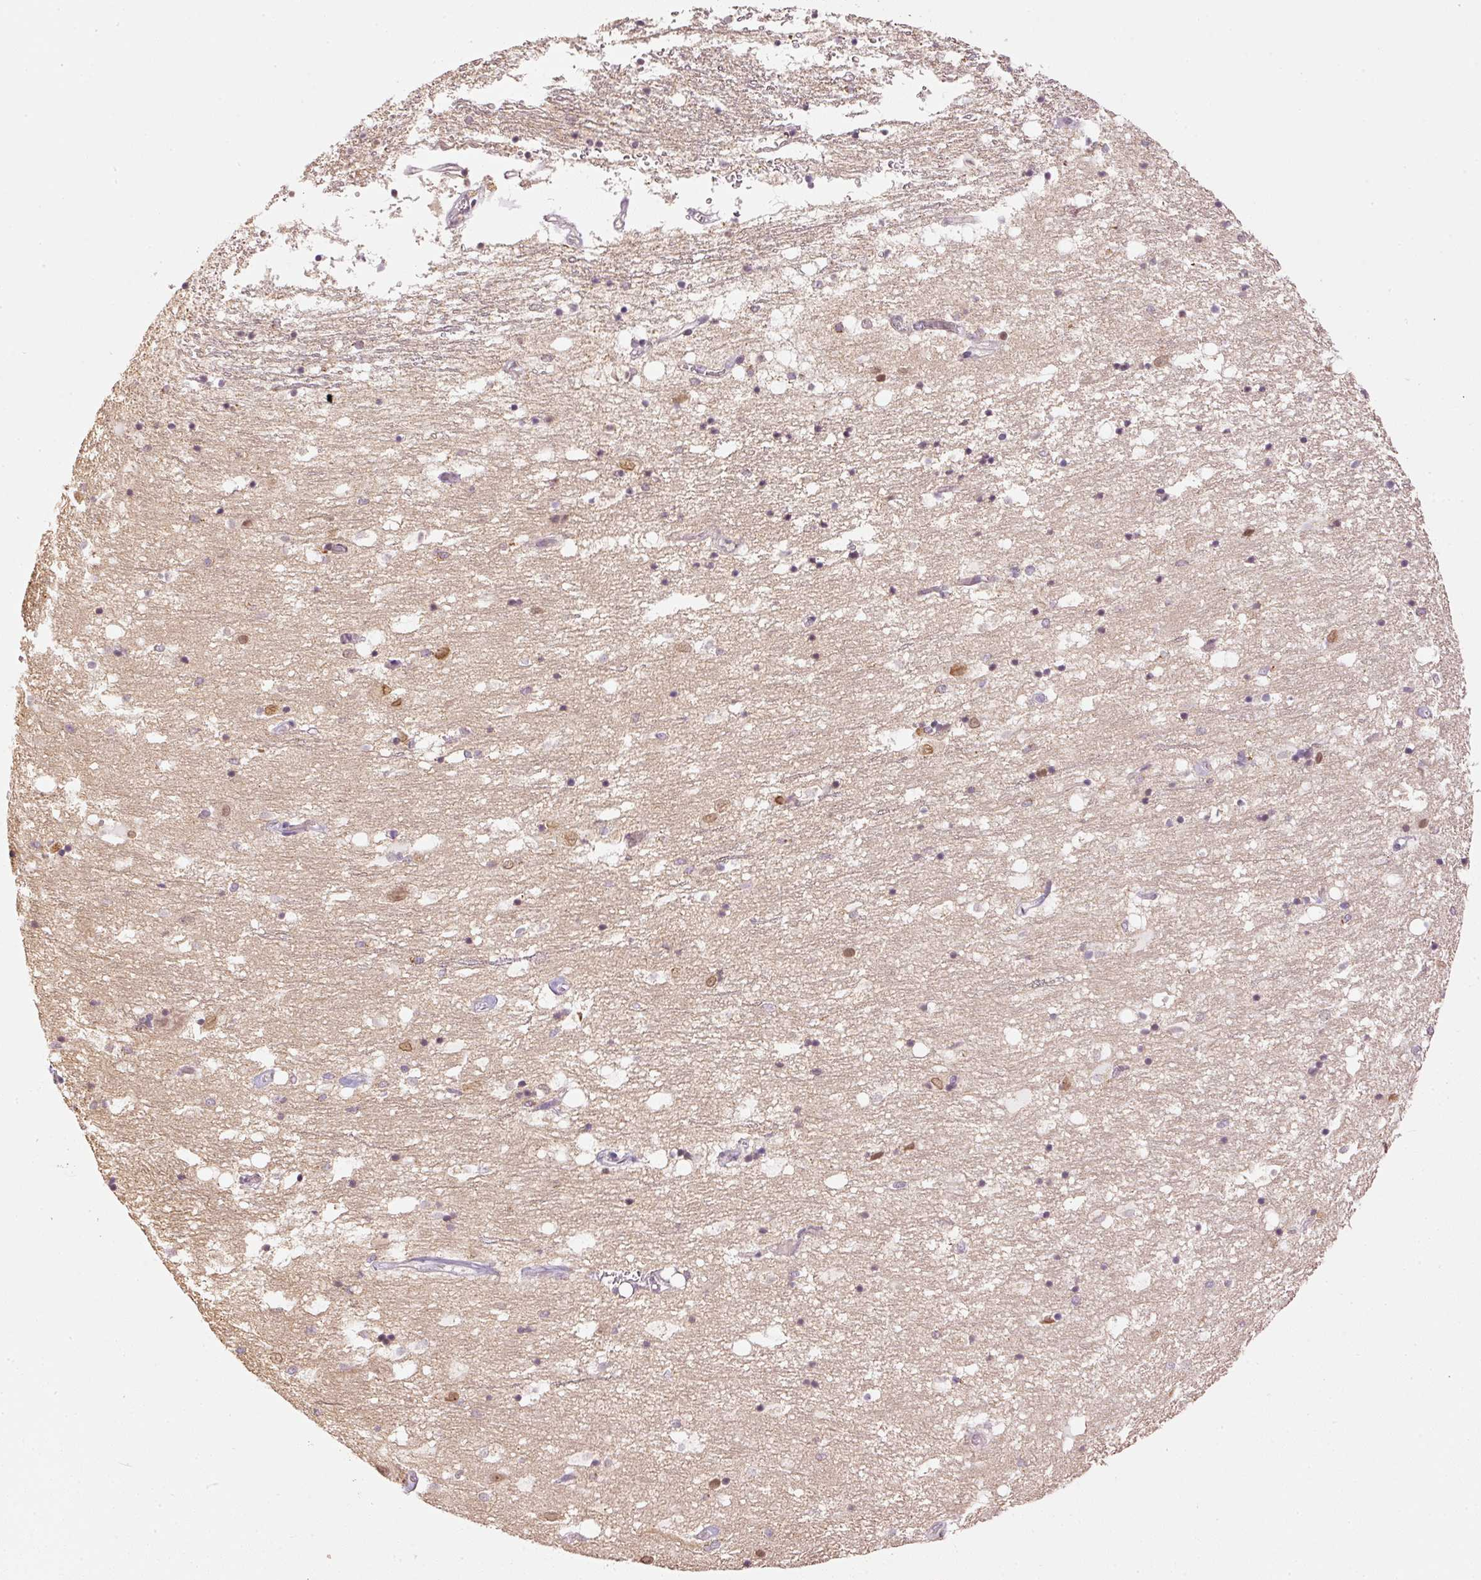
{"staining": {"intensity": "moderate", "quantity": "<25%", "location": "nuclear"}, "tissue": "hippocampus", "cell_type": "Glial cells", "image_type": "normal", "snomed": [{"axis": "morphology", "description": "Normal tissue, NOS"}, {"axis": "topography", "description": "Hippocampus"}], "caption": "Protein staining exhibits moderate nuclear staining in approximately <25% of glial cells in normal hippocampus. (DAB (3,3'-diaminobenzidine) IHC, brown staining for protein, blue staining for nuclei).", "gene": "MTHFD1L", "patient": {"sex": "female", "age": 52}}